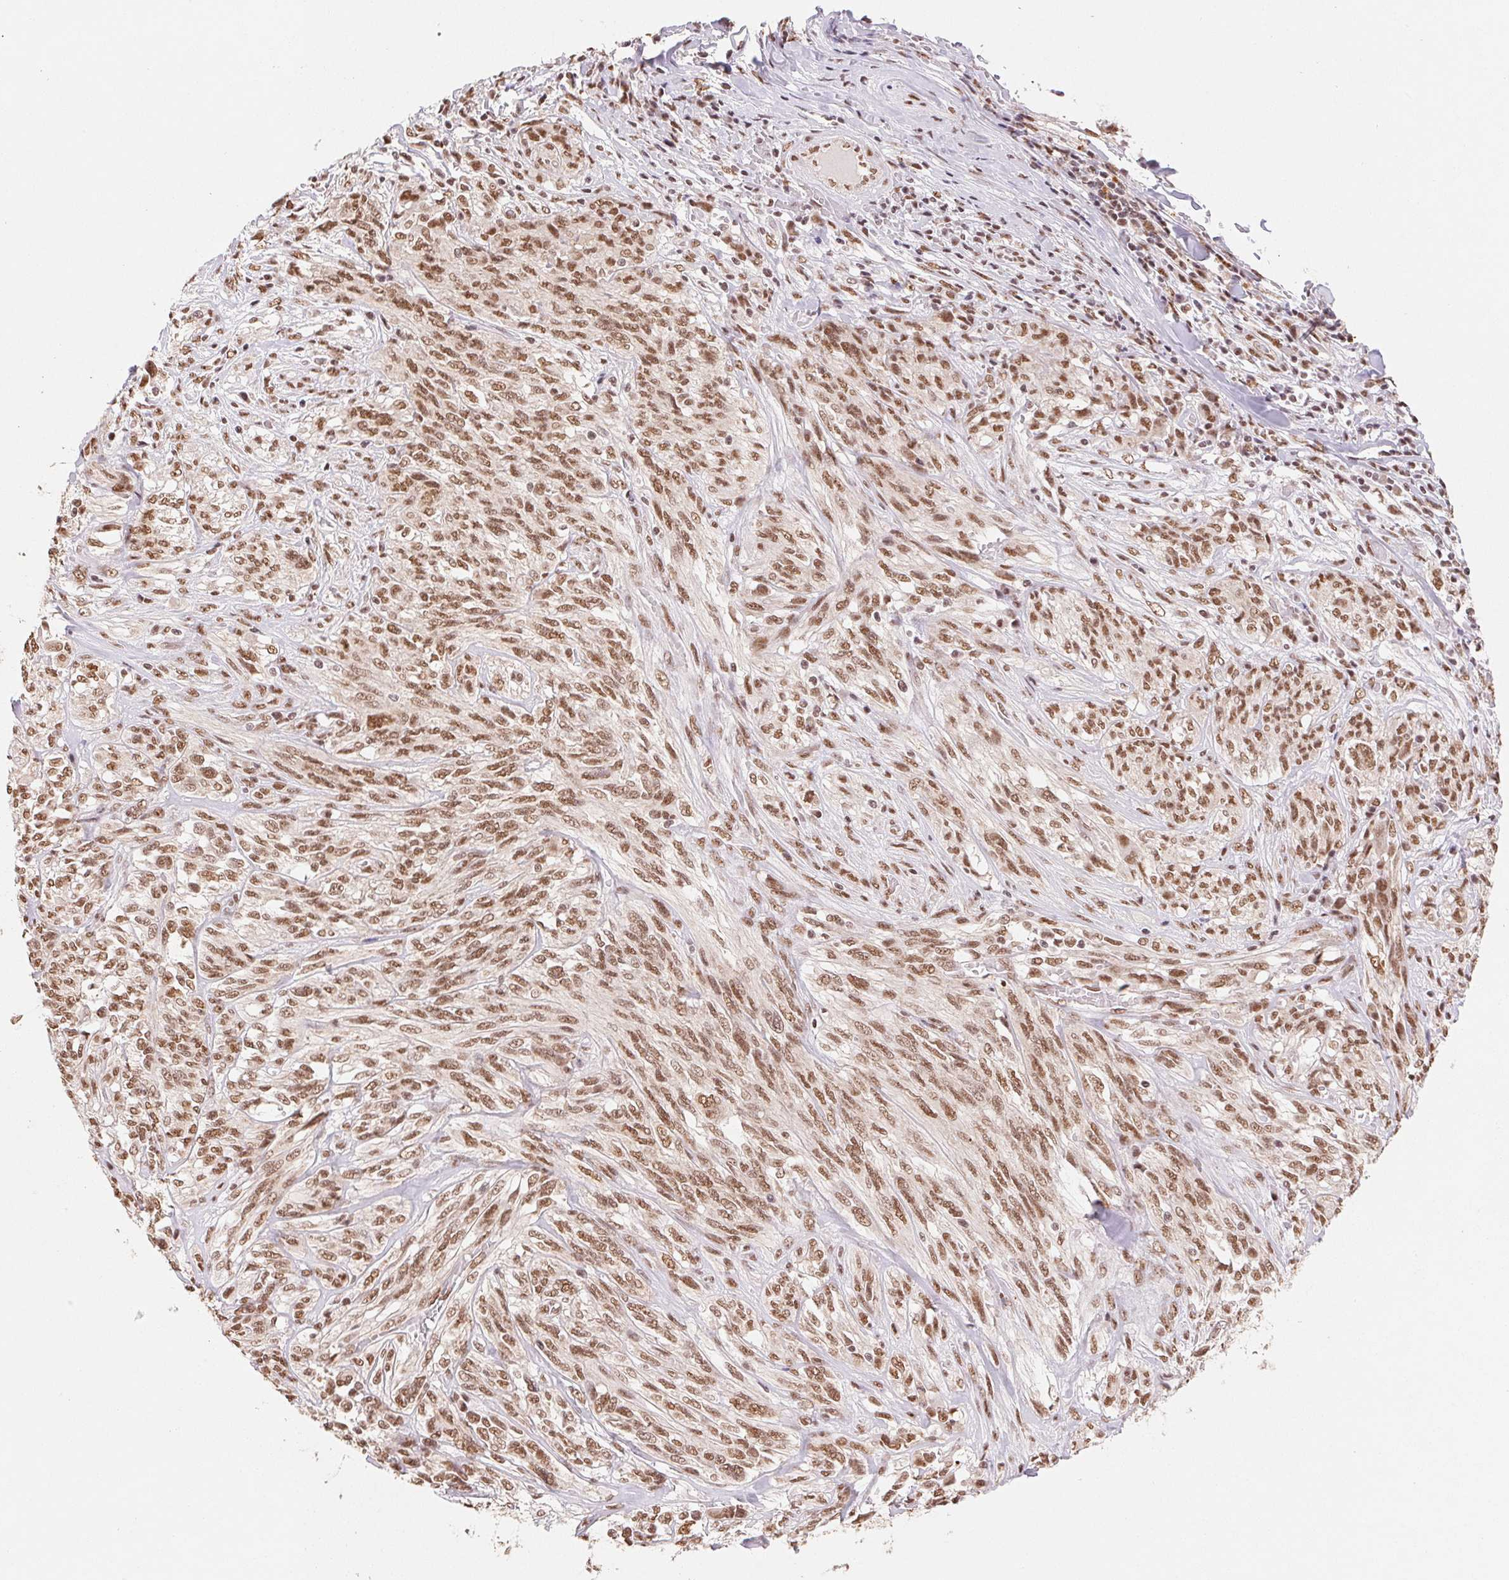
{"staining": {"intensity": "moderate", "quantity": ">75%", "location": "nuclear"}, "tissue": "melanoma", "cell_type": "Tumor cells", "image_type": "cancer", "snomed": [{"axis": "morphology", "description": "Malignant melanoma, NOS"}, {"axis": "topography", "description": "Skin"}], "caption": "Malignant melanoma stained for a protein reveals moderate nuclear positivity in tumor cells. Nuclei are stained in blue.", "gene": "SNRPG", "patient": {"sex": "female", "age": 91}}